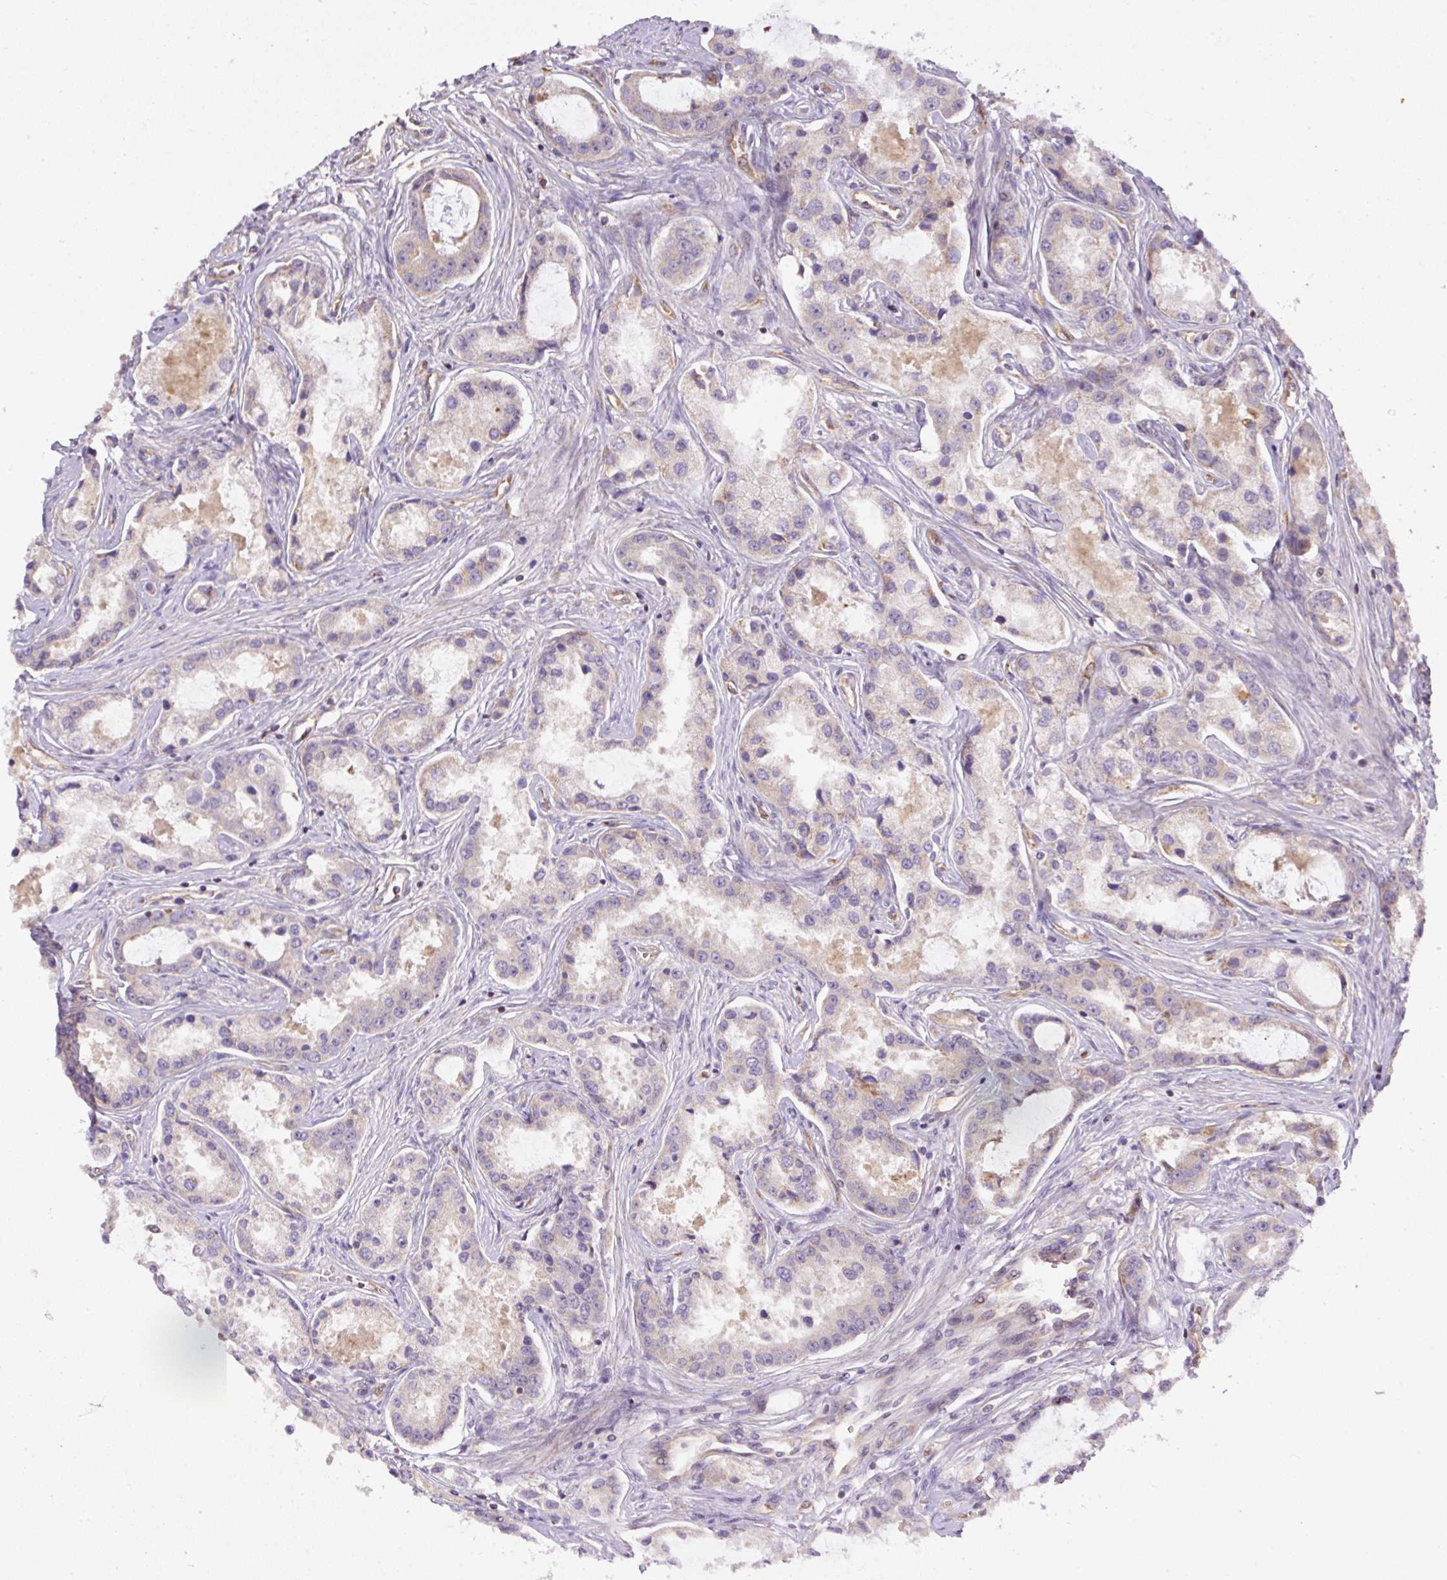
{"staining": {"intensity": "weak", "quantity": "<25%", "location": "cytoplasmic/membranous"}, "tissue": "prostate cancer", "cell_type": "Tumor cells", "image_type": "cancer", "snomed": [{"axis": "morphology", "description": "Adenocarcinoma, Low grade"}, {"axis": "topography", "description": "Prostate"}], "caption": "Immunohistochemistry photomicrograph of prostate low-grade adenocarcinoma stained for a protein (brown), which shows no positivity in tumor cells.", "gene": "PPME1", "patient": {"sex": "male", "age": 68}}